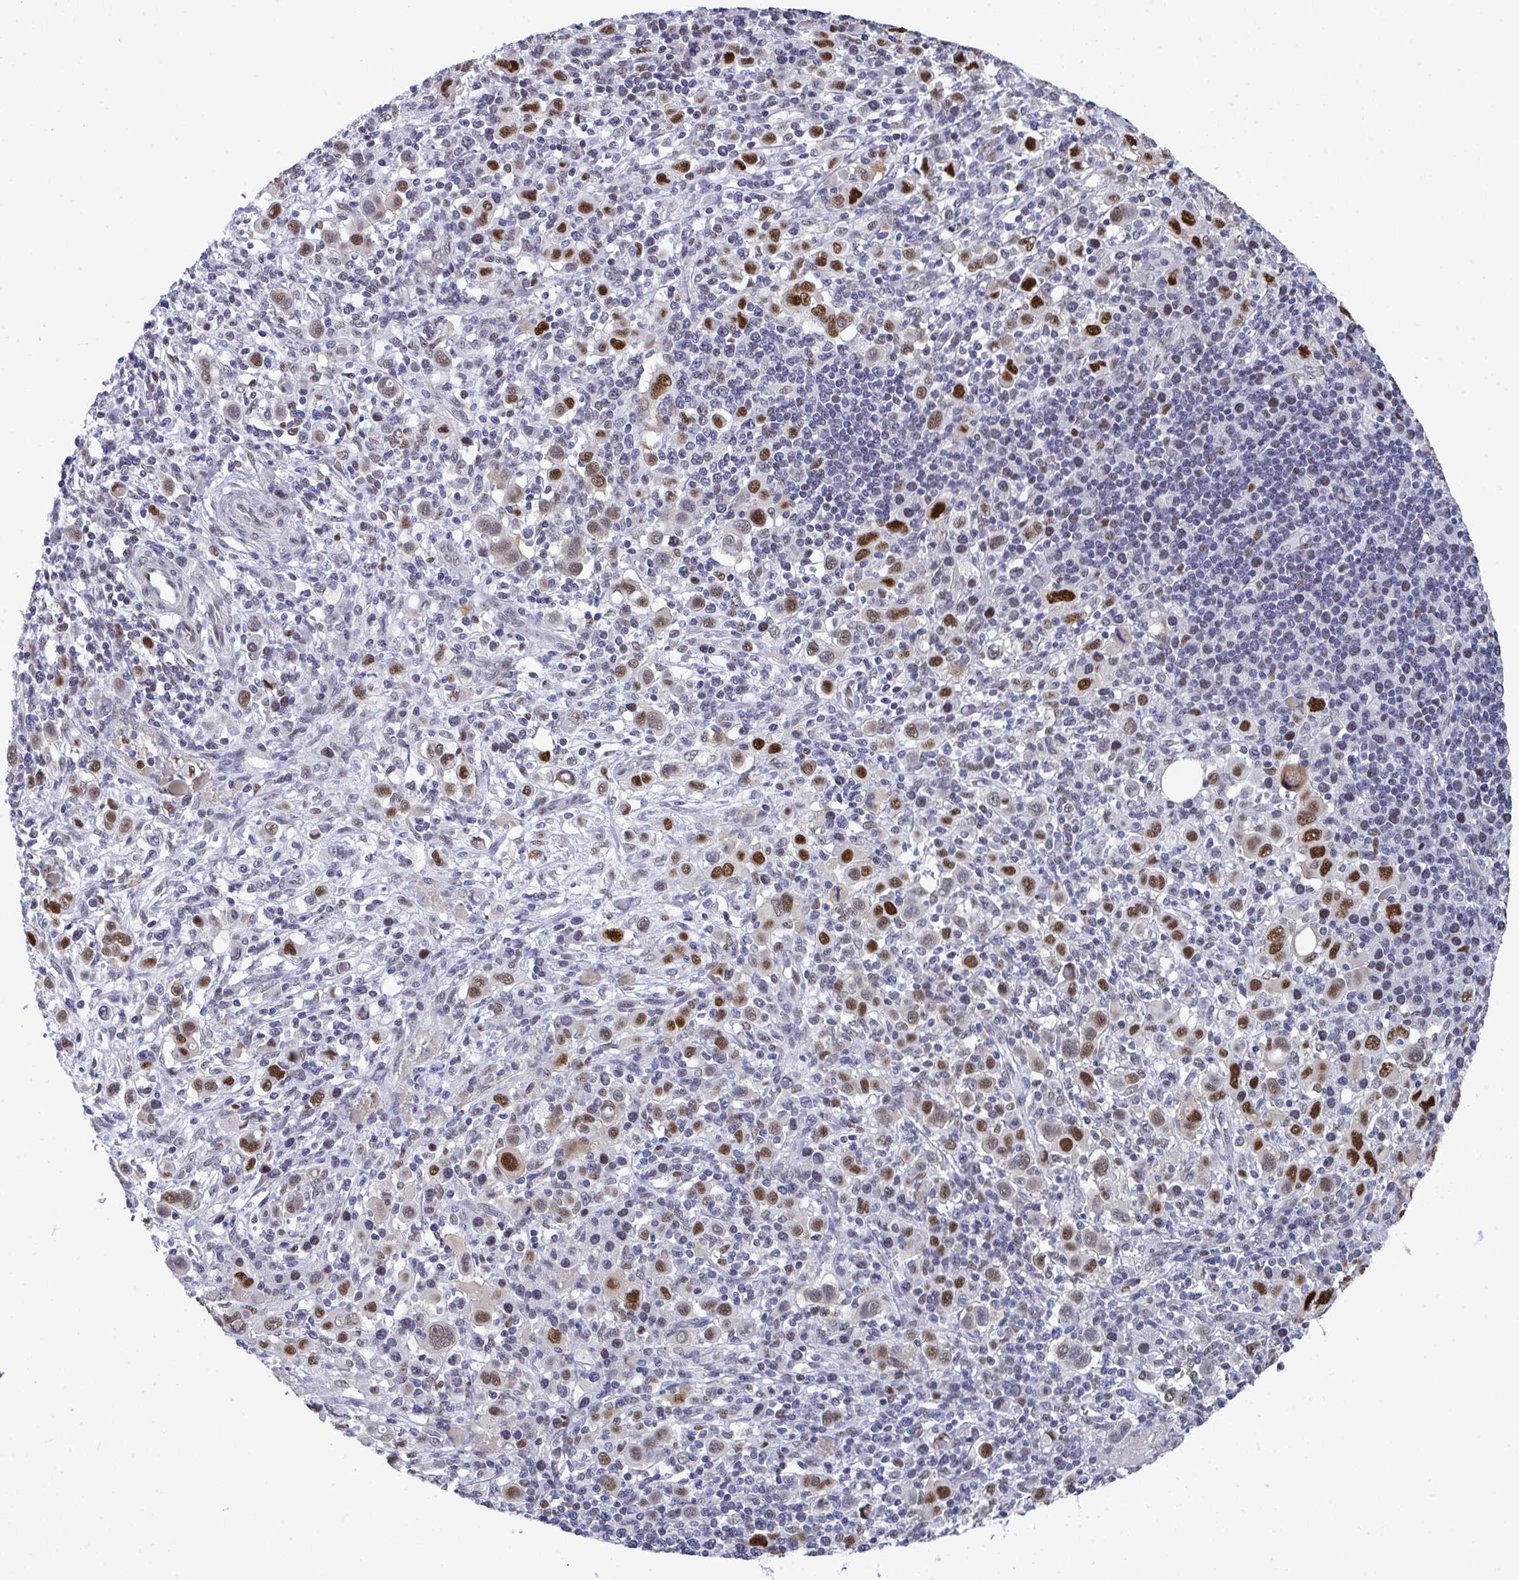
{"staining": {"intensity": "strong", "quantity": "25%-75%", "location": "nuclear"}, "tissue": "stomach cancer", "cell_type": "Tumor cells", "image_type": "cancer", "snomed": [{"axis": "morphology", "description": "Adenocarcinoma, NOS"}, {"axis": "topography", "description": "Stomach, upper"}], "caption": "Tumor cells reveal high levels of strong nuclear expression in approximately 25%-75% of cells in human adenocarcinoma (stomach). (brown staining indicates protein expression, while blue staining denotes nuclei).", "gene": "JDP2", "patient": {"sex": "male", "age": 75}}